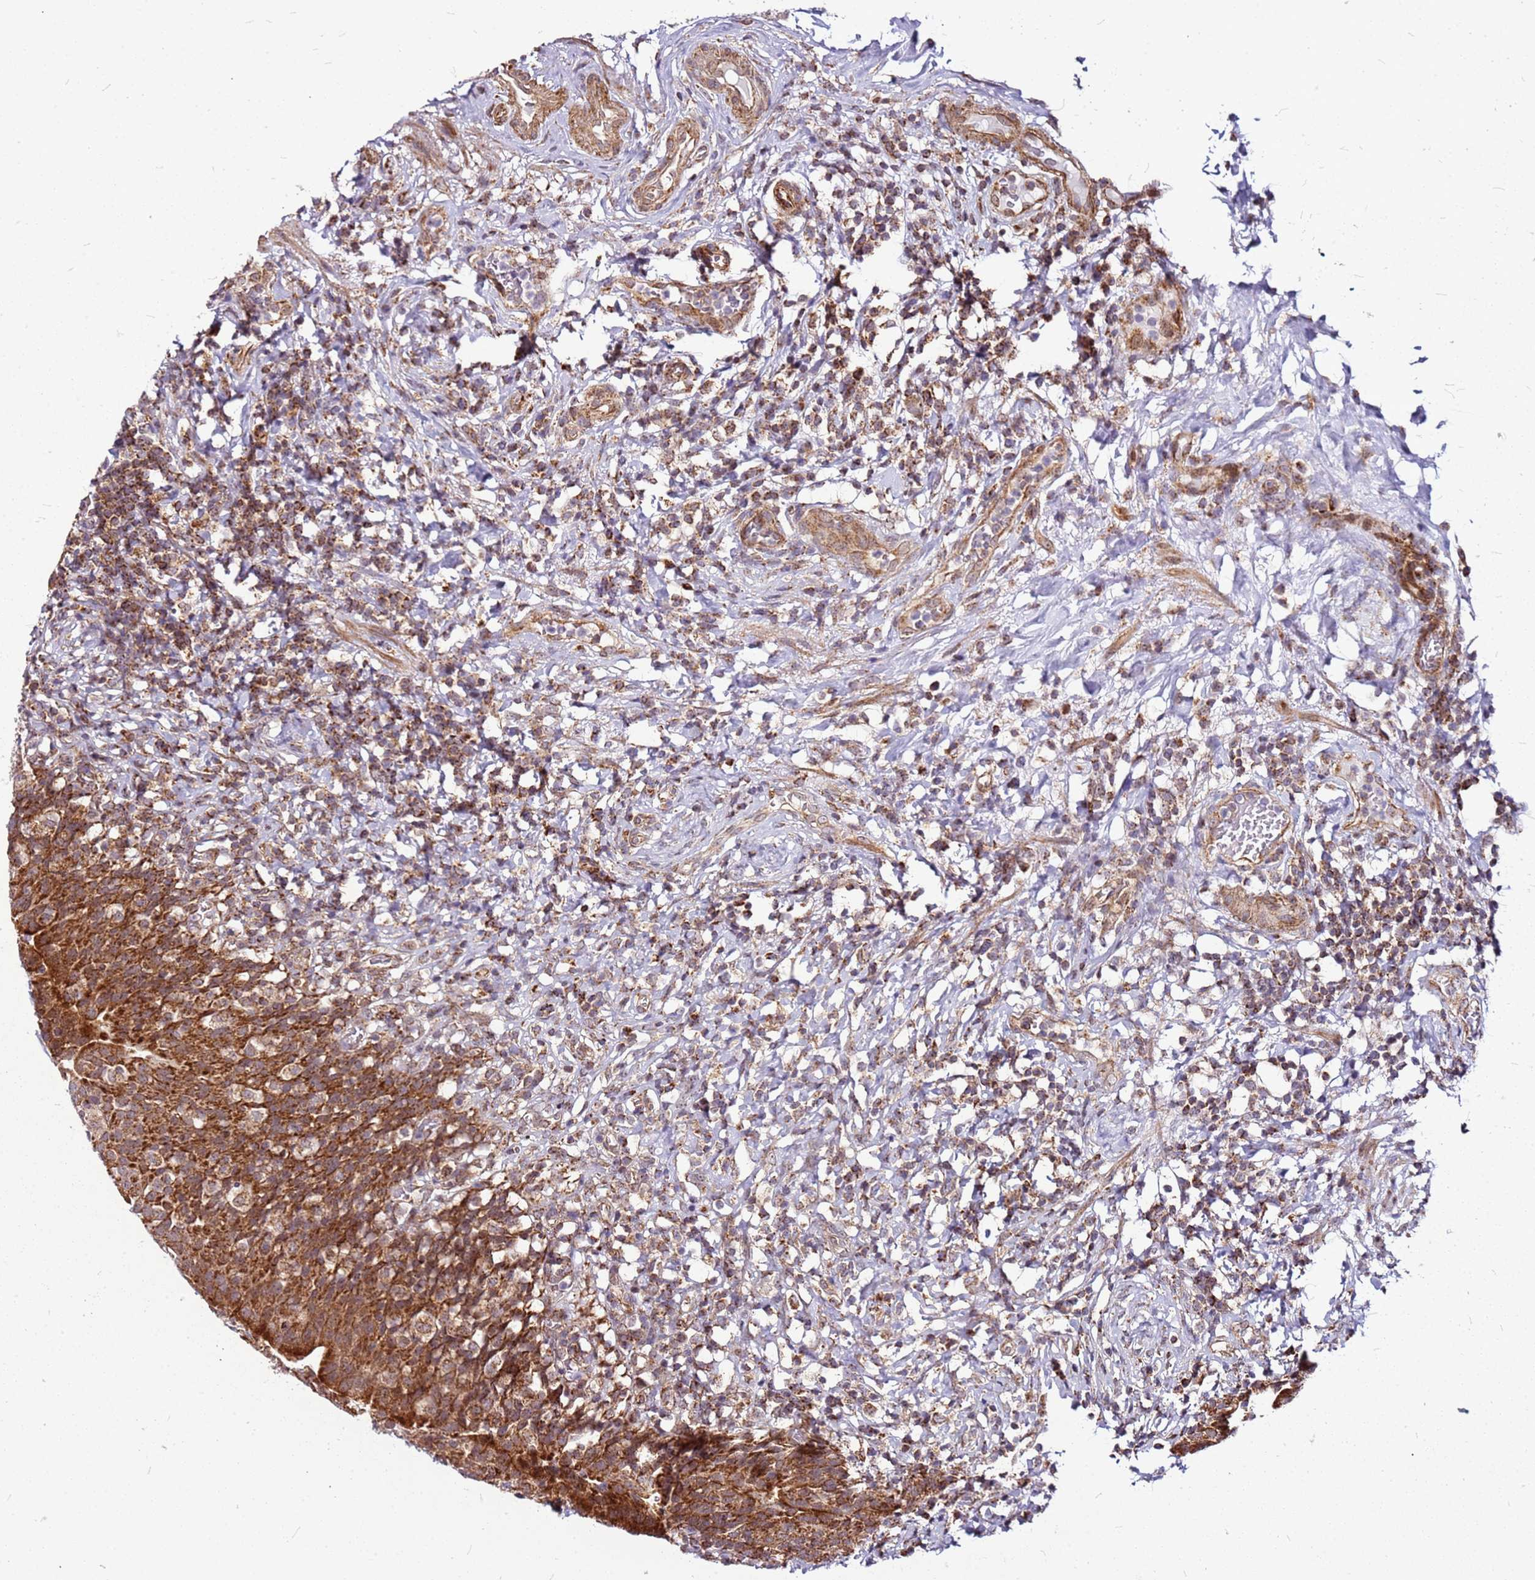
{"staining": {"intensity": "strong", "quantity": ">75%", "location": "cytoplasmic/membranous,nuclear"}, "tissue": "urinary bladder", "cell_type": "Urothelial cells", "image_type": "normal", "snomed": [{"axis": "morphology", "description": "Normal tissue, NOS"}, {"axis": "morphology", "description": "Inflammation, NOS"}, {"axis": "topography", "description": "Urinary bladder"}], "caption": "A histopathology image of urinary bladder stained for a protein shows strong cytoplasmic/membranous,nuclear brown staining in urothelial cells.", "gene": "OR51T1", "patient": {"sex": "male", "age": 64}}